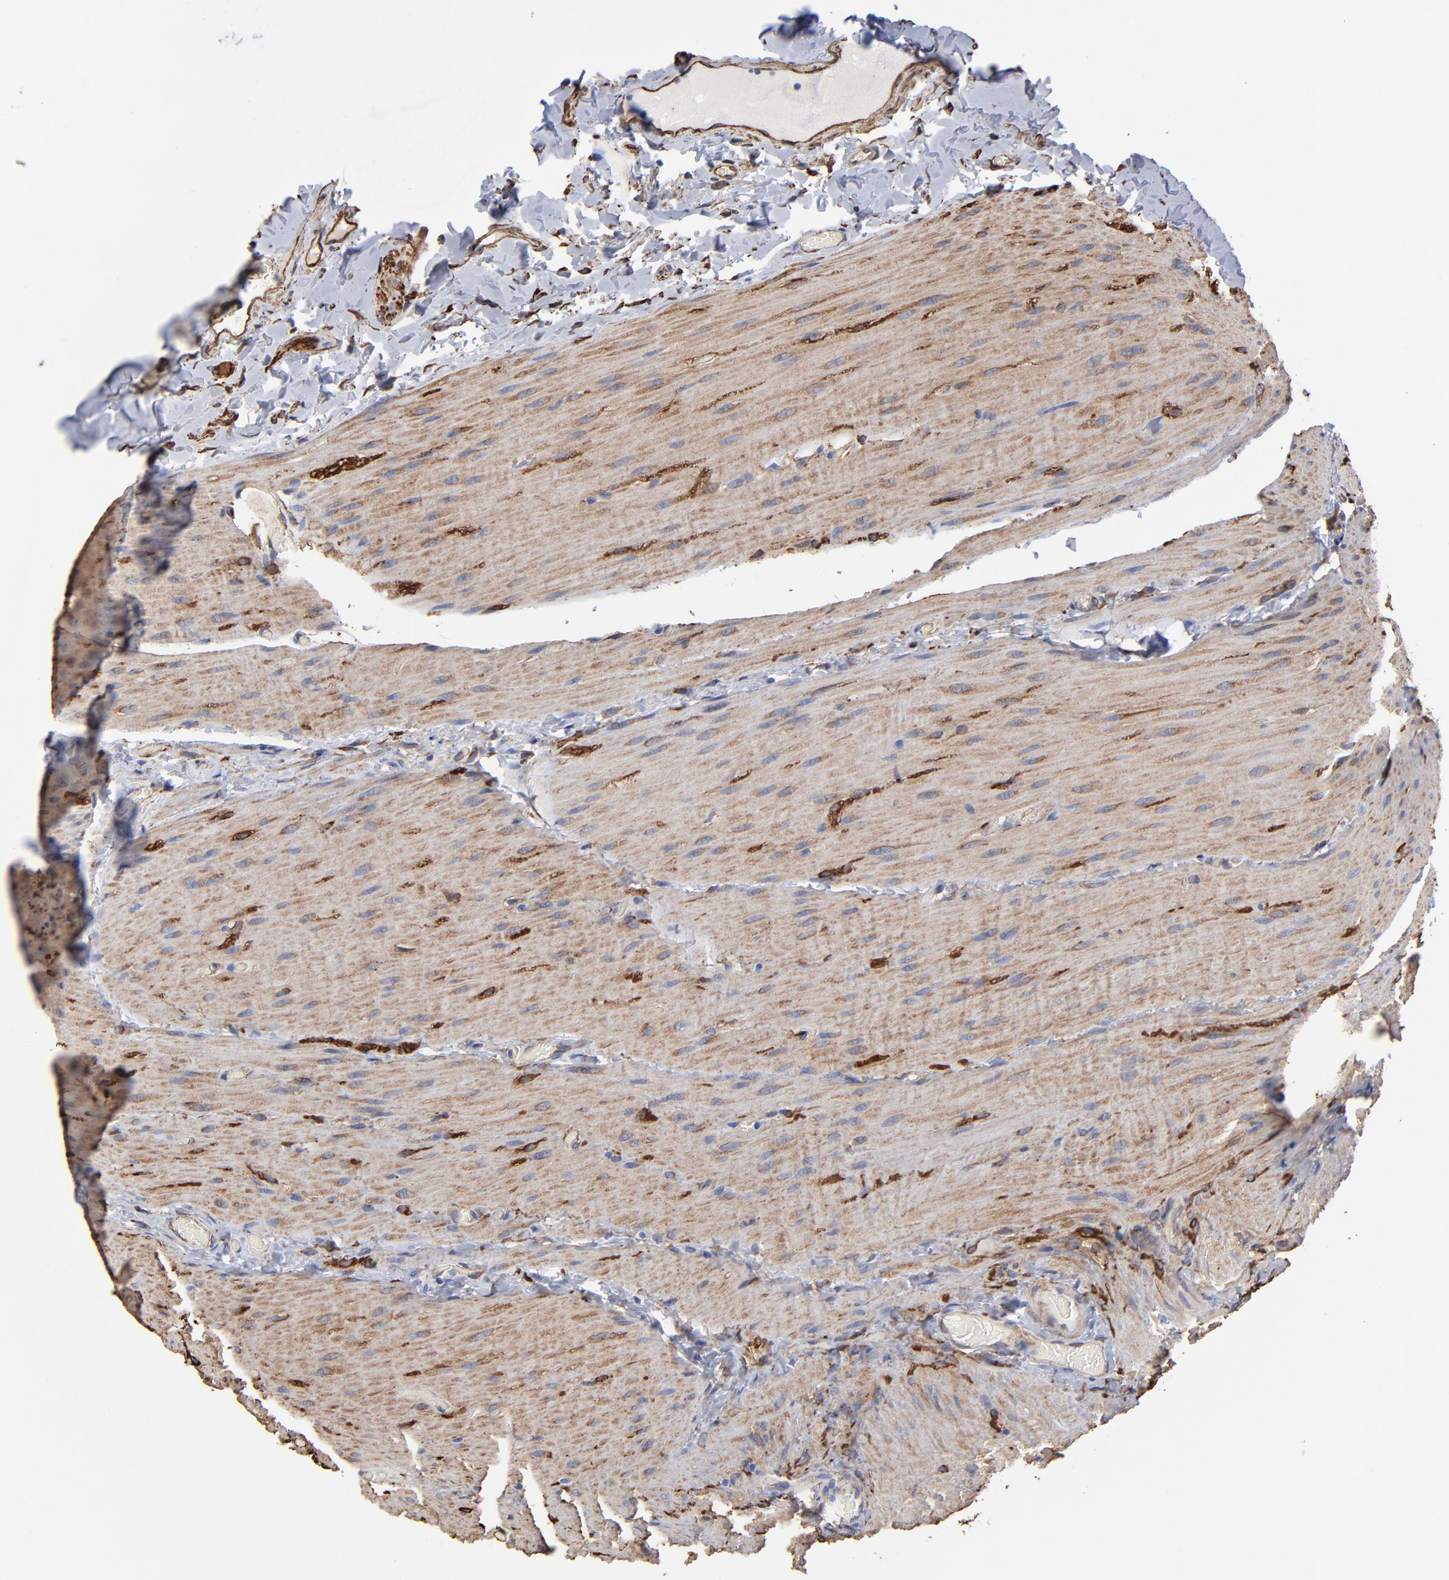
{"staining": {"intensity": "negative", "quantity": "none", "location": "none"}, "tissue": "duodenum", "cell_type": "Glandular cells", "image_type": "normal", "snomed": [{"axis": "morphology", "description": "Normal tissue, NOS"}, {"axis": "topography", "description": "Duodenum"}], "caption": "Glandular cells are negative for brown protein staining in unremarkable duodenum. (Stains: DAB (3,3'-diaminobenzidine) immunohistochemistry with hematoxylin counter stain, Microscopy: brightfield microscopy at high magnification).", "gene": "CILP", "patient": {"sex": "male", "age": 66}}